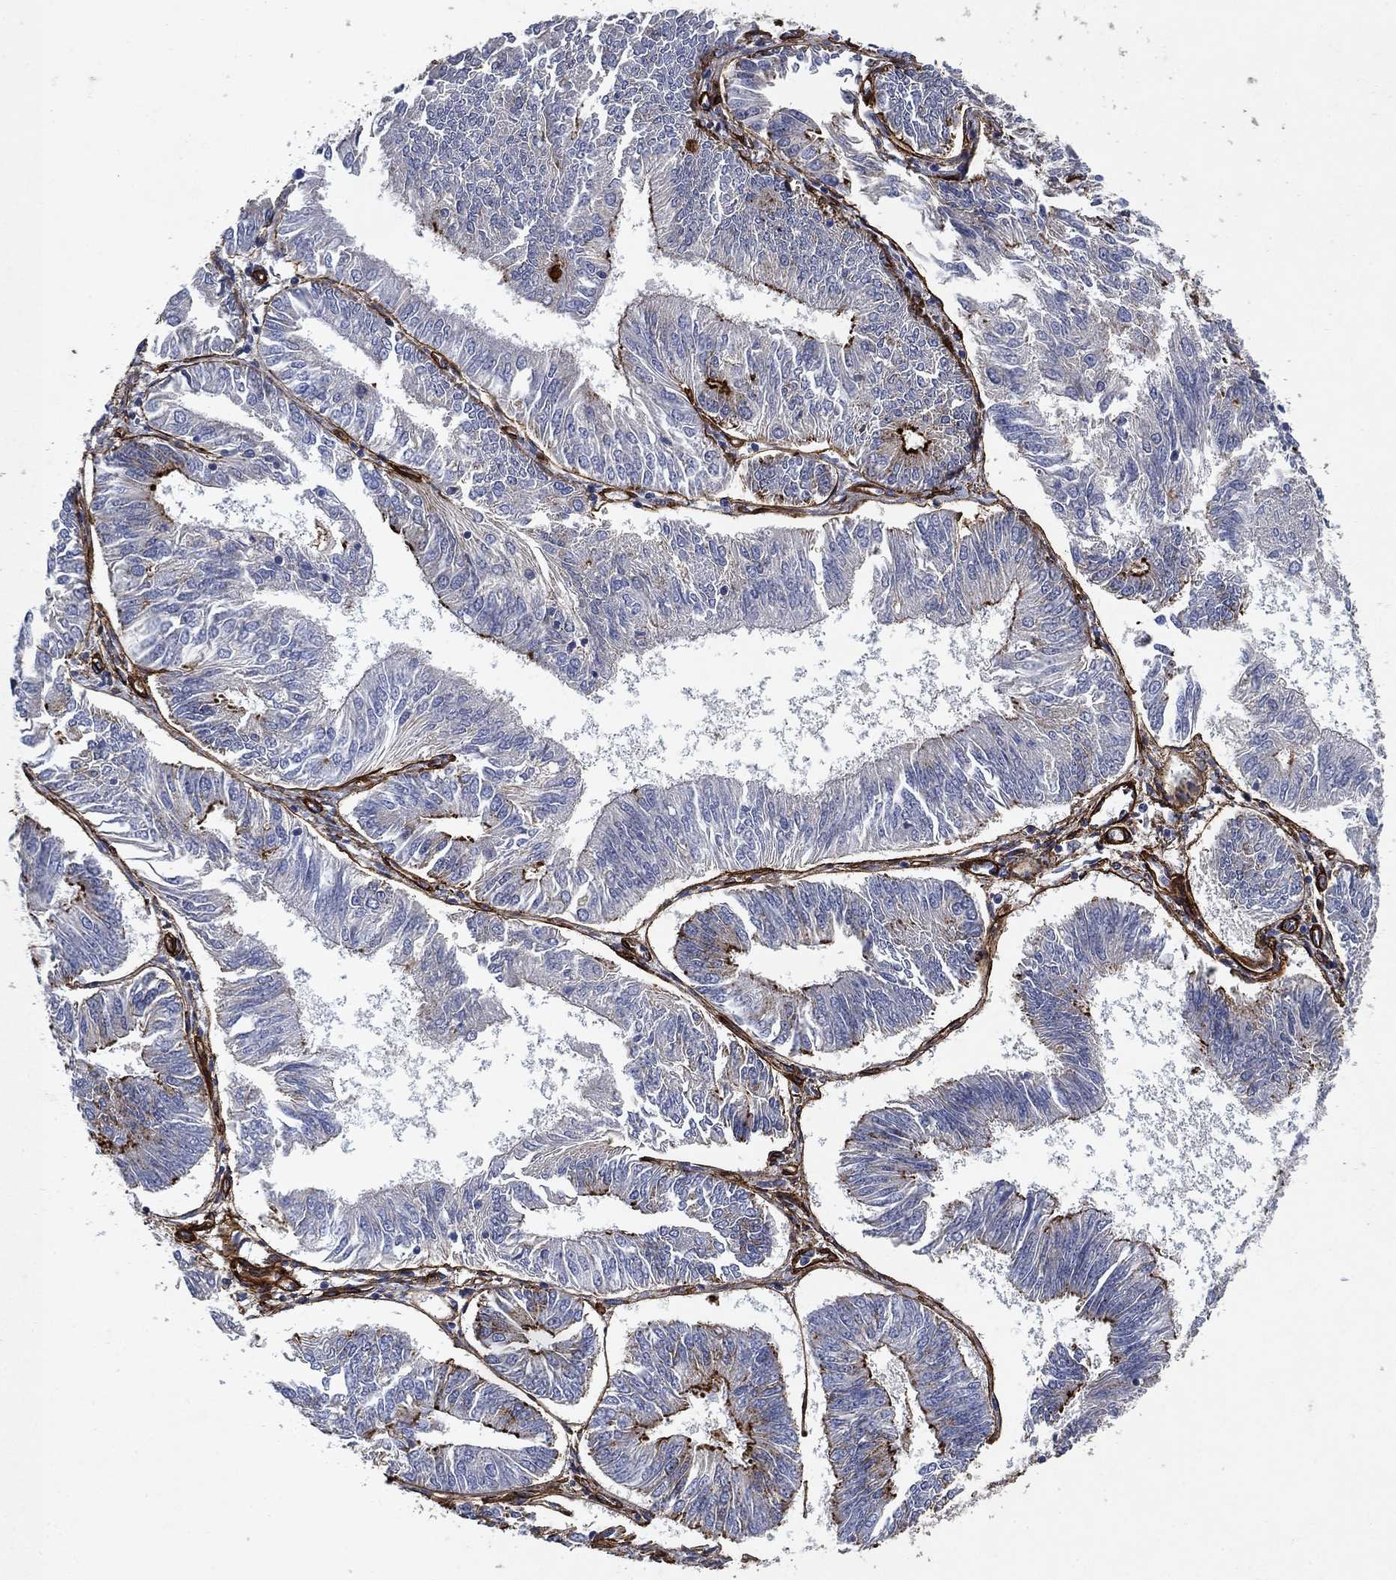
{"staining": {"intensity": "negative", "quantity": "none", "location": "none"}, "tissue": "endometrial cancer", "cell_type": "Tumor cells", "image_type": "cancer", "snomed": [{"axis": "morphology", "description": "Adenocarcinoma, NOS"}, {"axis": "topography", "description": "Endometrium"}], "caption": "IHC image of adenocarcinoma (endometrial) stained for a protein (brown), which reveals no expression in tumor cells.", "gene": "COL4A2", "patient": {"sex": "female", "age": 58}}